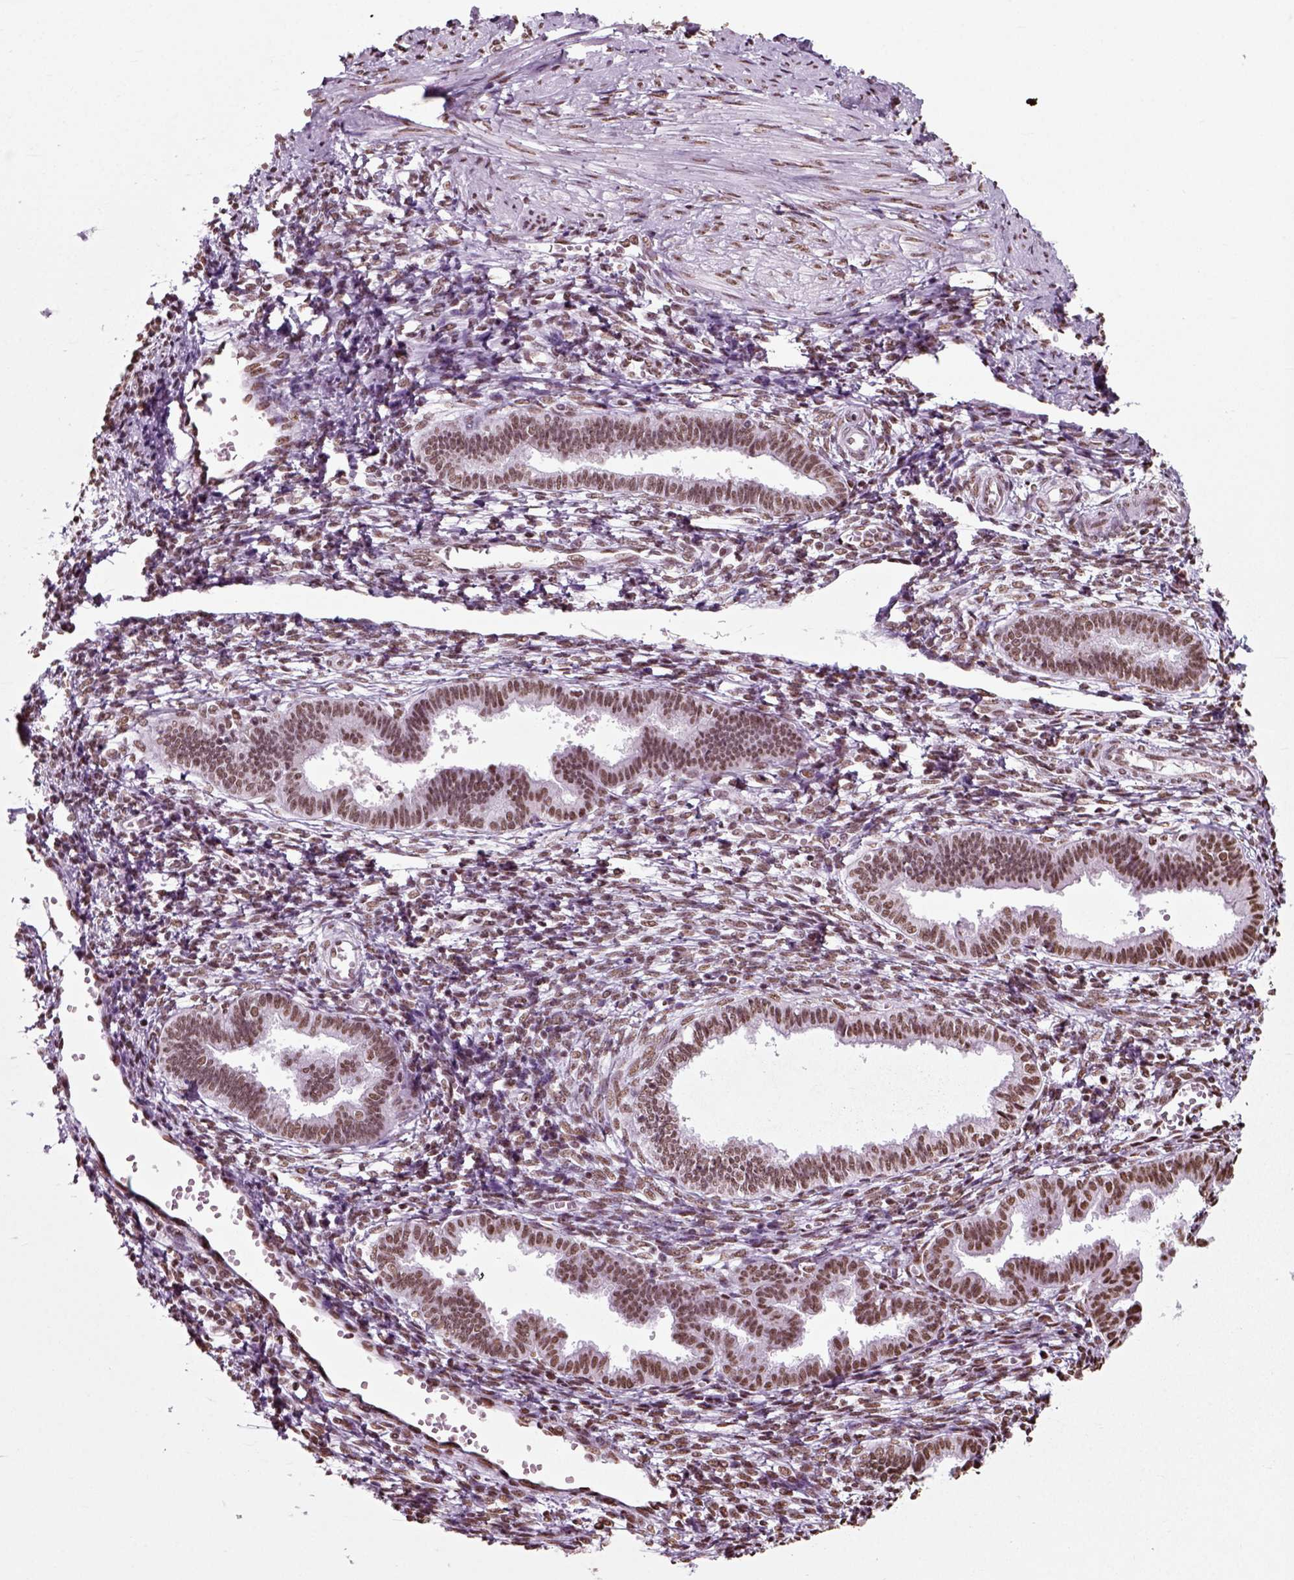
{"staining": {"intensity": "moderate", "quantity": ">75%", "location": "nuclear"}, "tissue": "endometrium", "cell_type": "Cells in endometrial stroma", "image_type": "normal", "snomed": [{"axis": "morphology", "description": "Normal tissue, NOS"}, {"axis": "topography", "description": "Cervix"}, {"axis": "topography", "description": "Endometrium"}], "caption": "A brown stain shows moderate nuclear staining of a protein in cells in endometrial stroma of unremarkable human endometrium.", "gene": "POLR1H", "patient": {"sex": "female", "age": 37}}